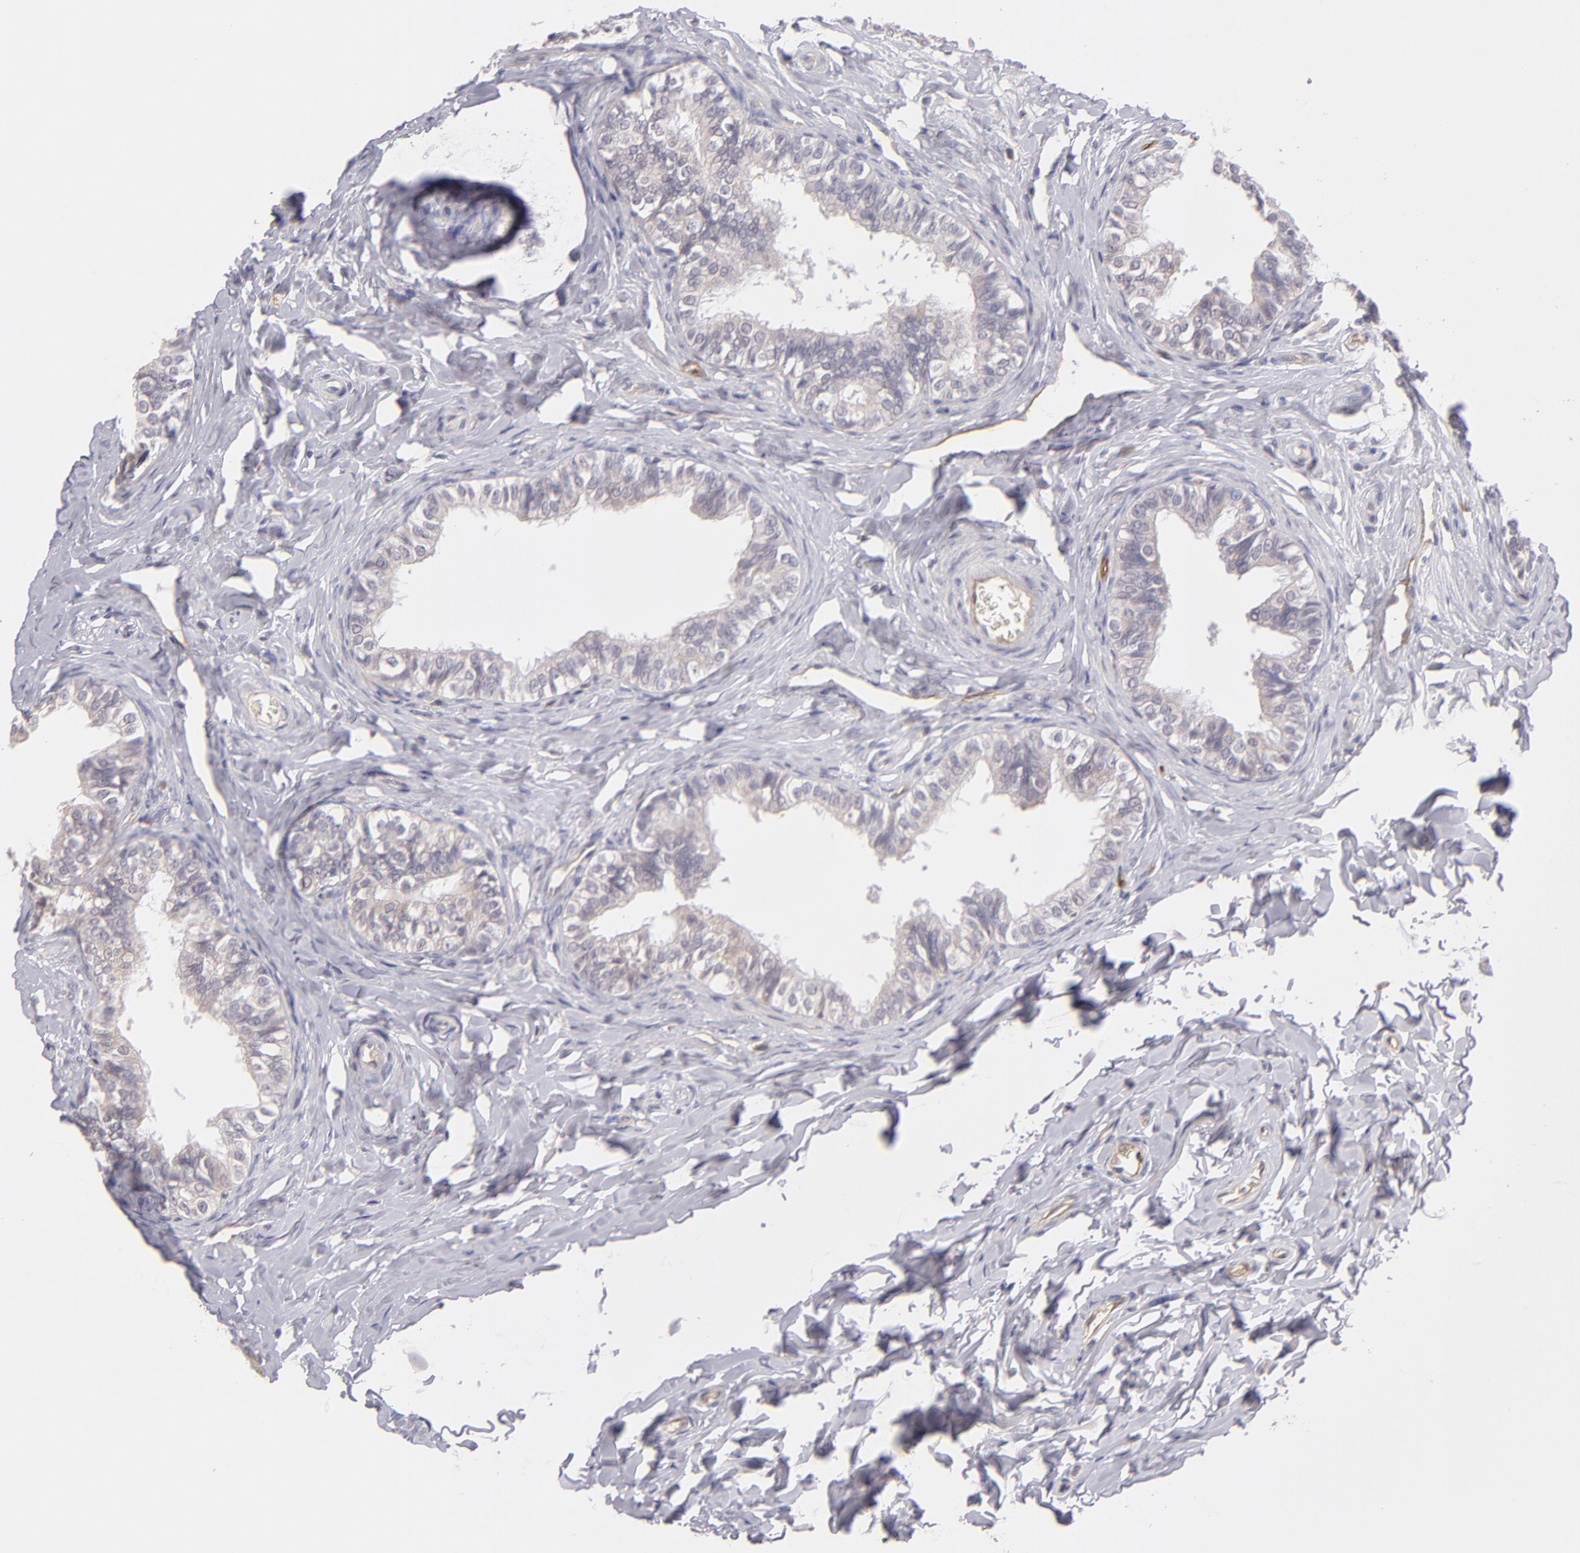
{"staining": {"intensity": "moderate", "quantity": "25%-75%", "location": "cytoplasmic/membranous"}, "tissue": "epididymis", "cell_type": "Glandular cells", "image_type": "normal", "snomed": [{"axis": "morphology", "description": "Normal tissue, NOS"}, {"axis": "topography", "description": "Soft tissue"}, {"axis": "topography", "description": "Epididymis"}], "caption": "This image demonstrates IHC staining of normal human epididymis, with medium moderate cytoplasmic/membranous staining in approximately 25%-75% of glandular cells.", "gene": "THBD", "patient": {"sex": "male", "age": 26}}